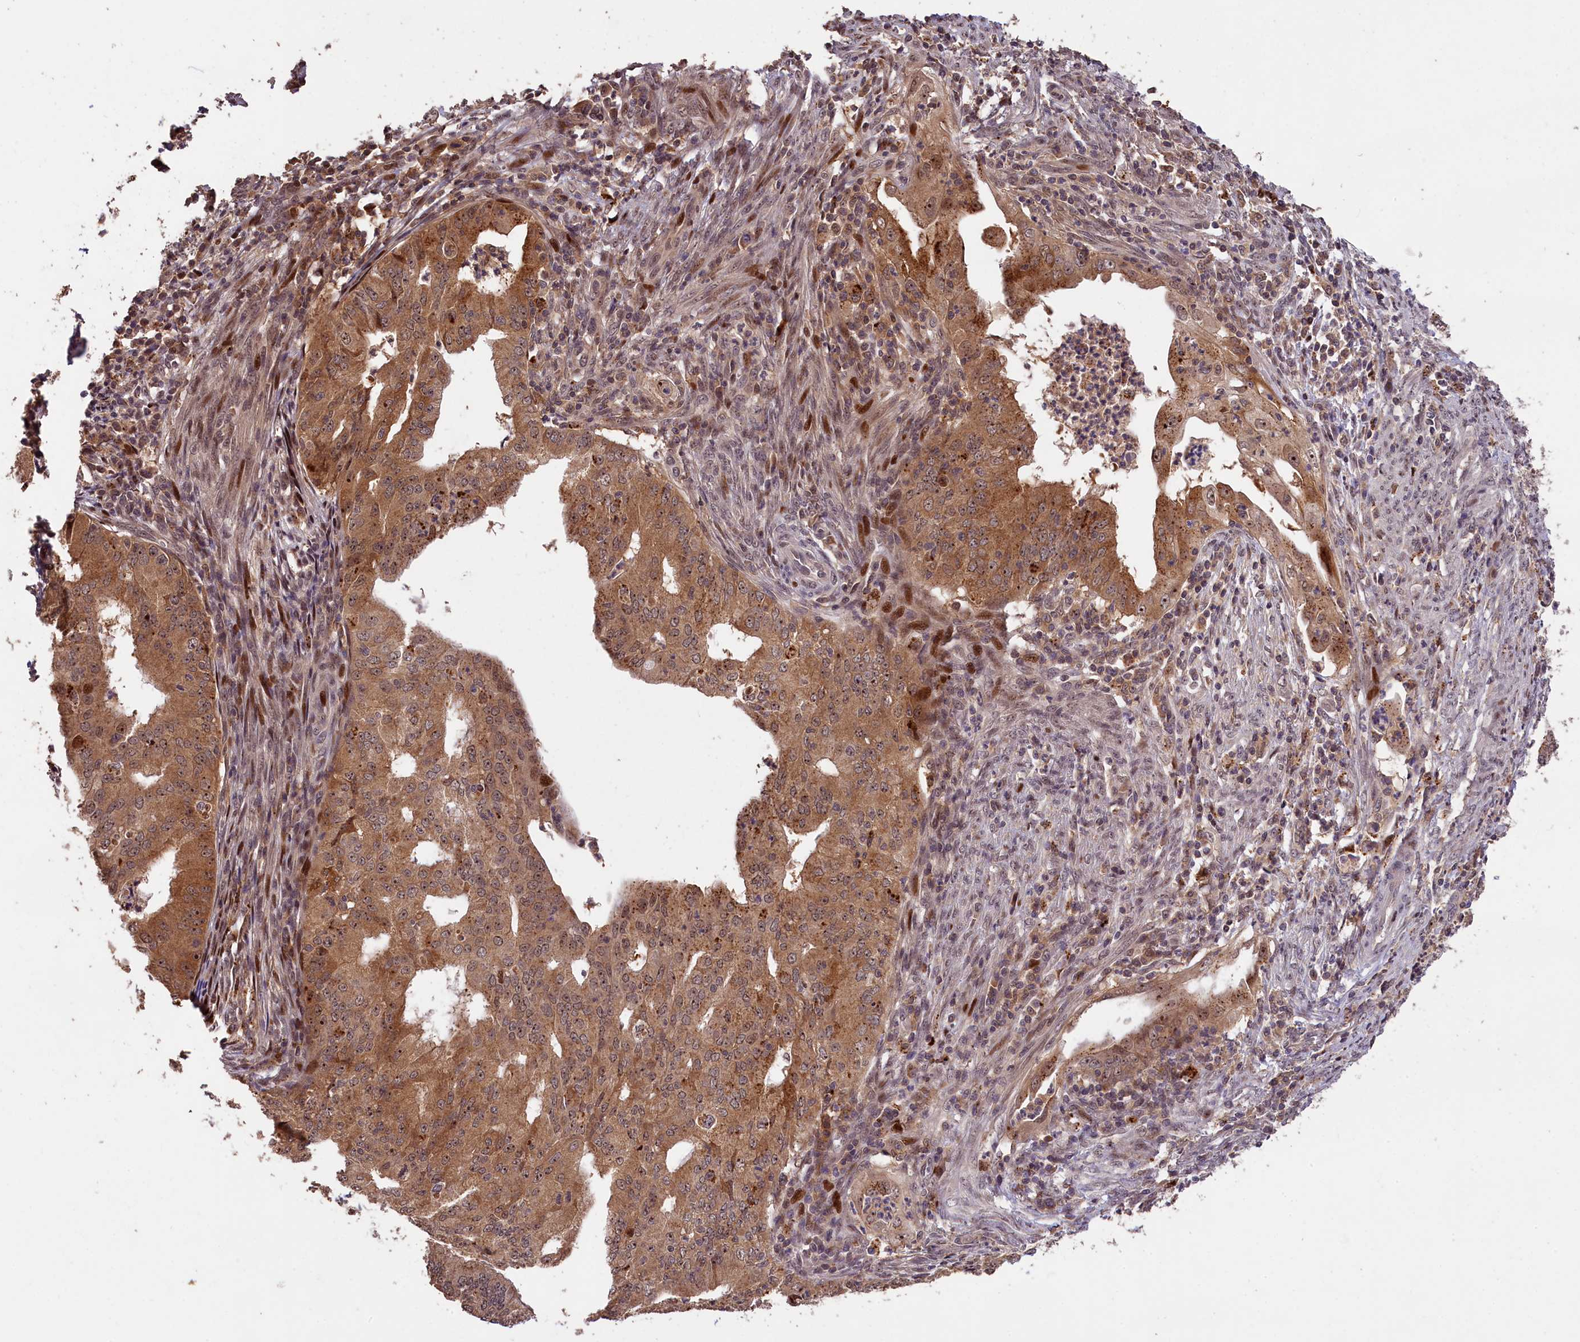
{"staining": {"intensity": "moderate", "quantity": ">75%", "location": "cytoplasmic/membranous"}, "tissue": "endometrial cancer", "cell_type": "Tumor cells", "image_type": "cancer", "snomed": [{"axis": "morphology", "description": "Adenocarcinoma, NOS"}, {"axis": "topography", "description": "Endometrium"}], "caption": "A high-resolution image shows IHC staining of endometrial cancer (adenocarcinoma), which displays moderate cytoplasmic/membranous positivity in approximately >75% of tumor cells.", "gene": "PHAF1", "patient": {"sex": "female", "age": 50}}